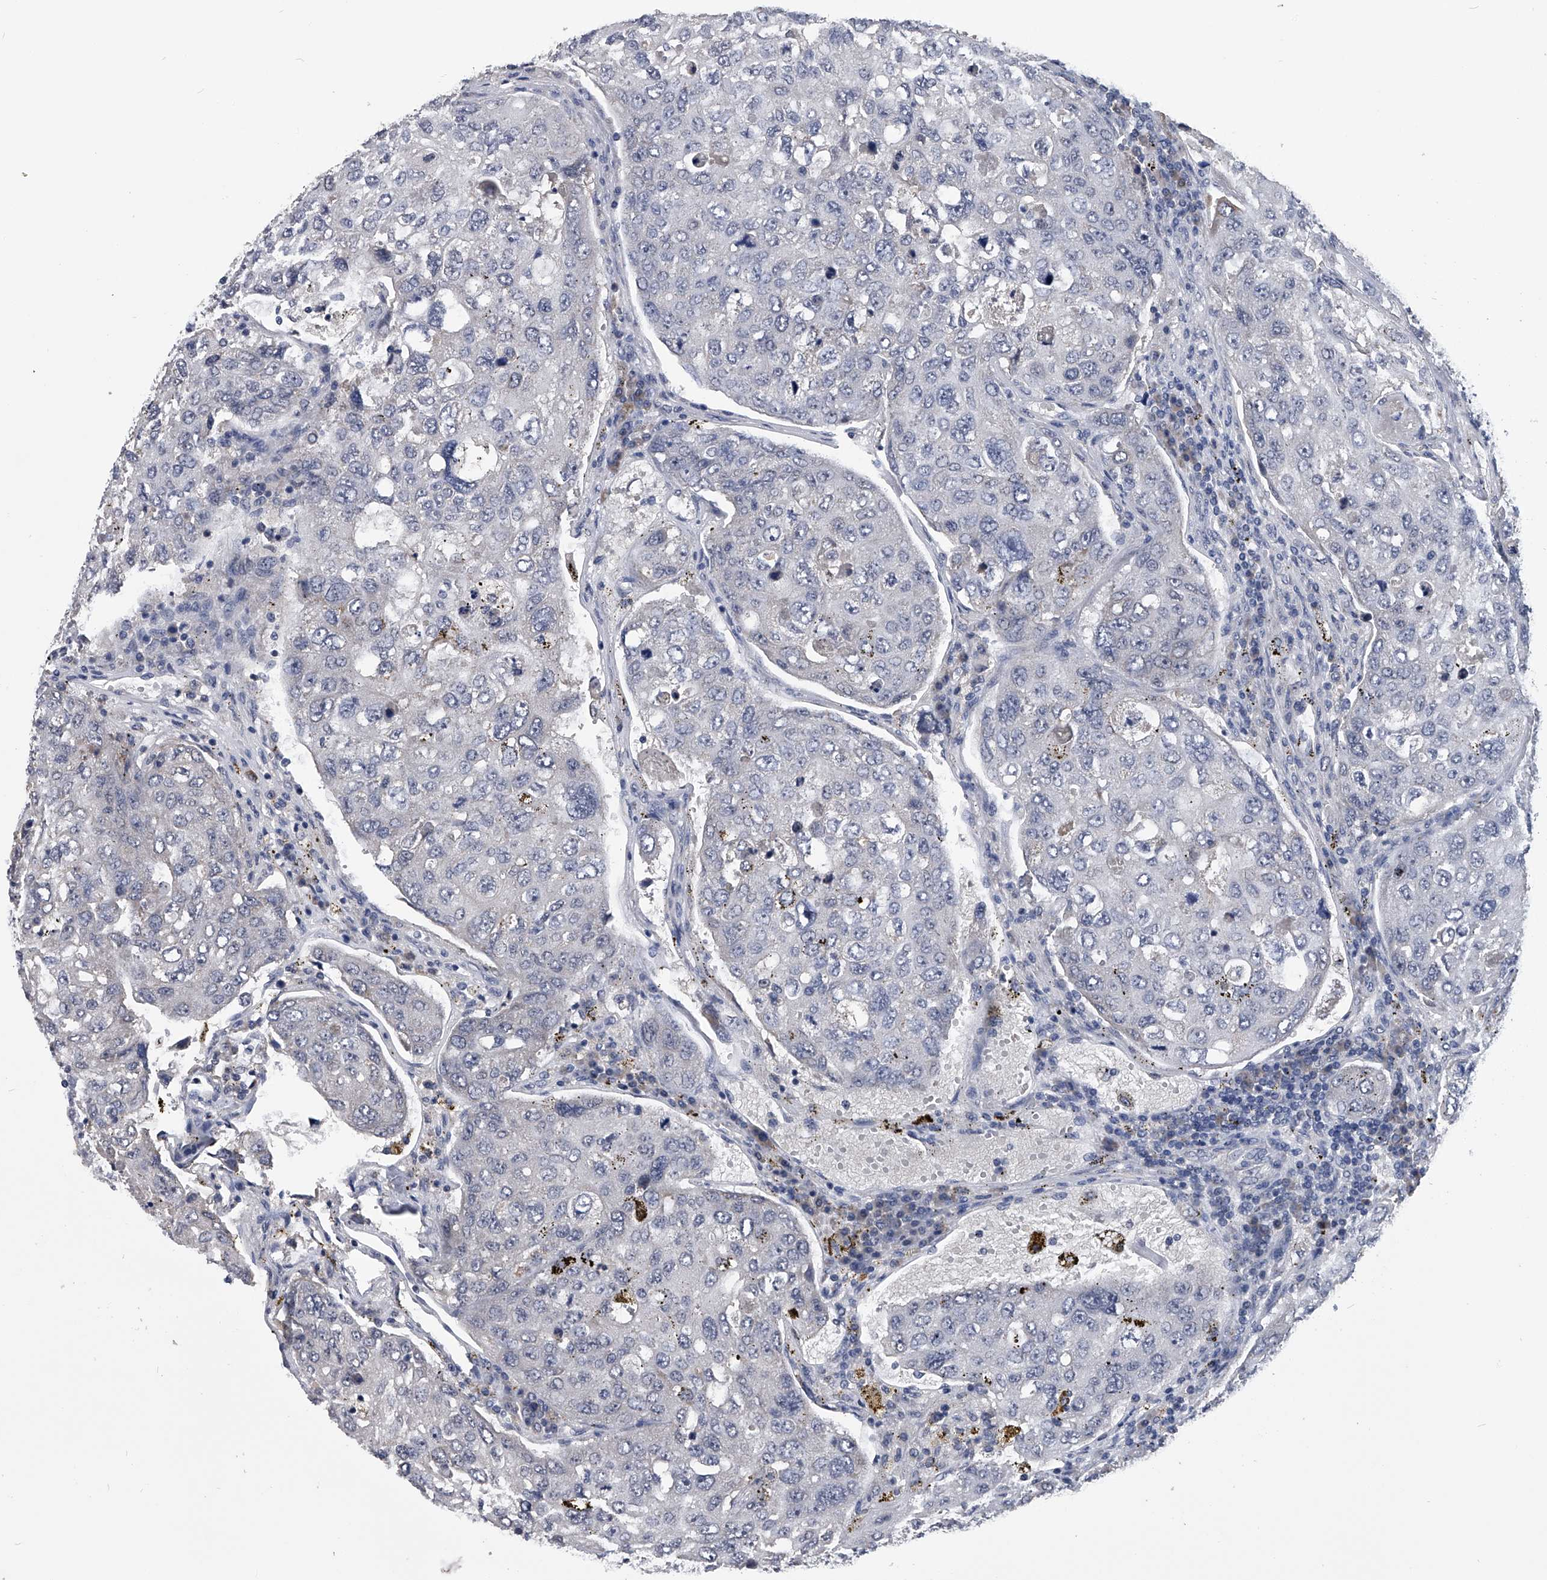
{"staining": {"intensity": "negative", "quantity": "none", "location": "none"}, "tissue": "urothelial cancer", "cell_type": "Tumor cells", "image_type": "cancer", "snomed": [{"axis": "morphology", "description": "Urothelial carcinoma, High grade"}, {"axis": "topography", "description": "Lymph node"}, {"axis": "topography", "description": "Urinary bladder"}], "caption": "This is an IHC image of human urothelial carcinoma (high-grade). There is no staining in tumor cells.", "gene": "OAT", "patient": {"sex": "male", "age": 51}}